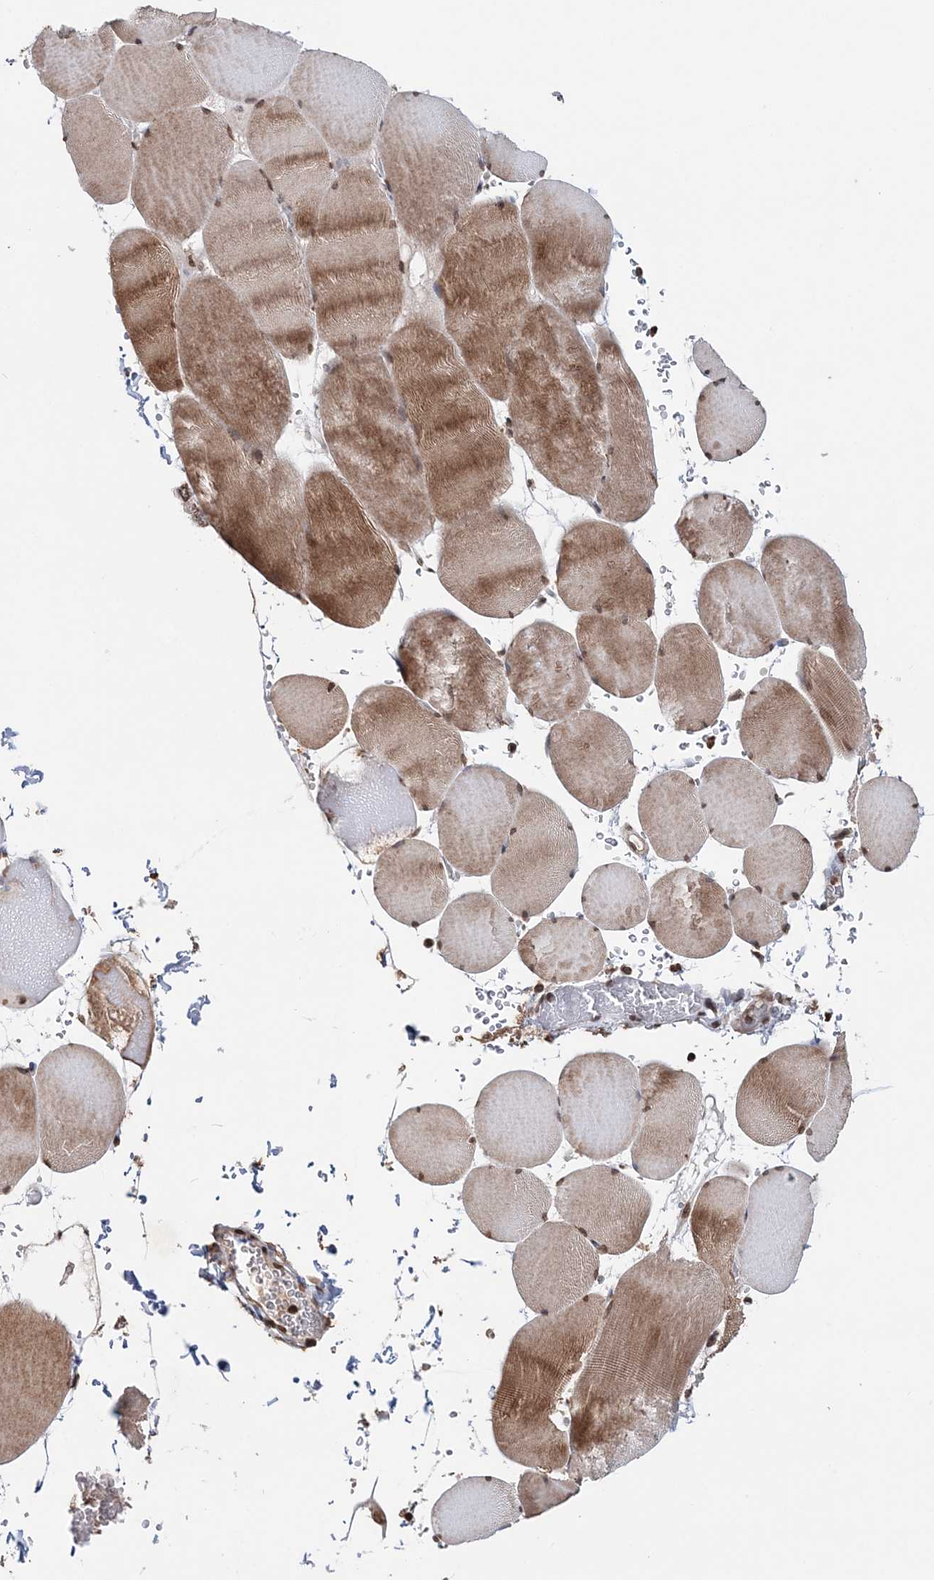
{"staining": {"intensity": "moderate", "quantity": "25%-75%", "location": "cytoplasmic/membranous,nuclear"}, "tissue": "skeletal muscle", "cell_type": "Myocytes", "image_type": "normal", "snomed": [{"axis": "morphology", "description": "Normal tissue, NOS"}, {"axis": "topography", "description": "Skeletal muscle"}, {"axis": "topography", "description": "Head-Neck"}], "caption": "The photomicrograph reveals immunohistochemical staining of normal skeletal muscle. There is moderate cytoplasmic/membranous,nuclear positivity is appreciated in about 25%-75% of myocytes.", "gene": "SOWAHB", "patient": {"sex": "male", "age": 66}}